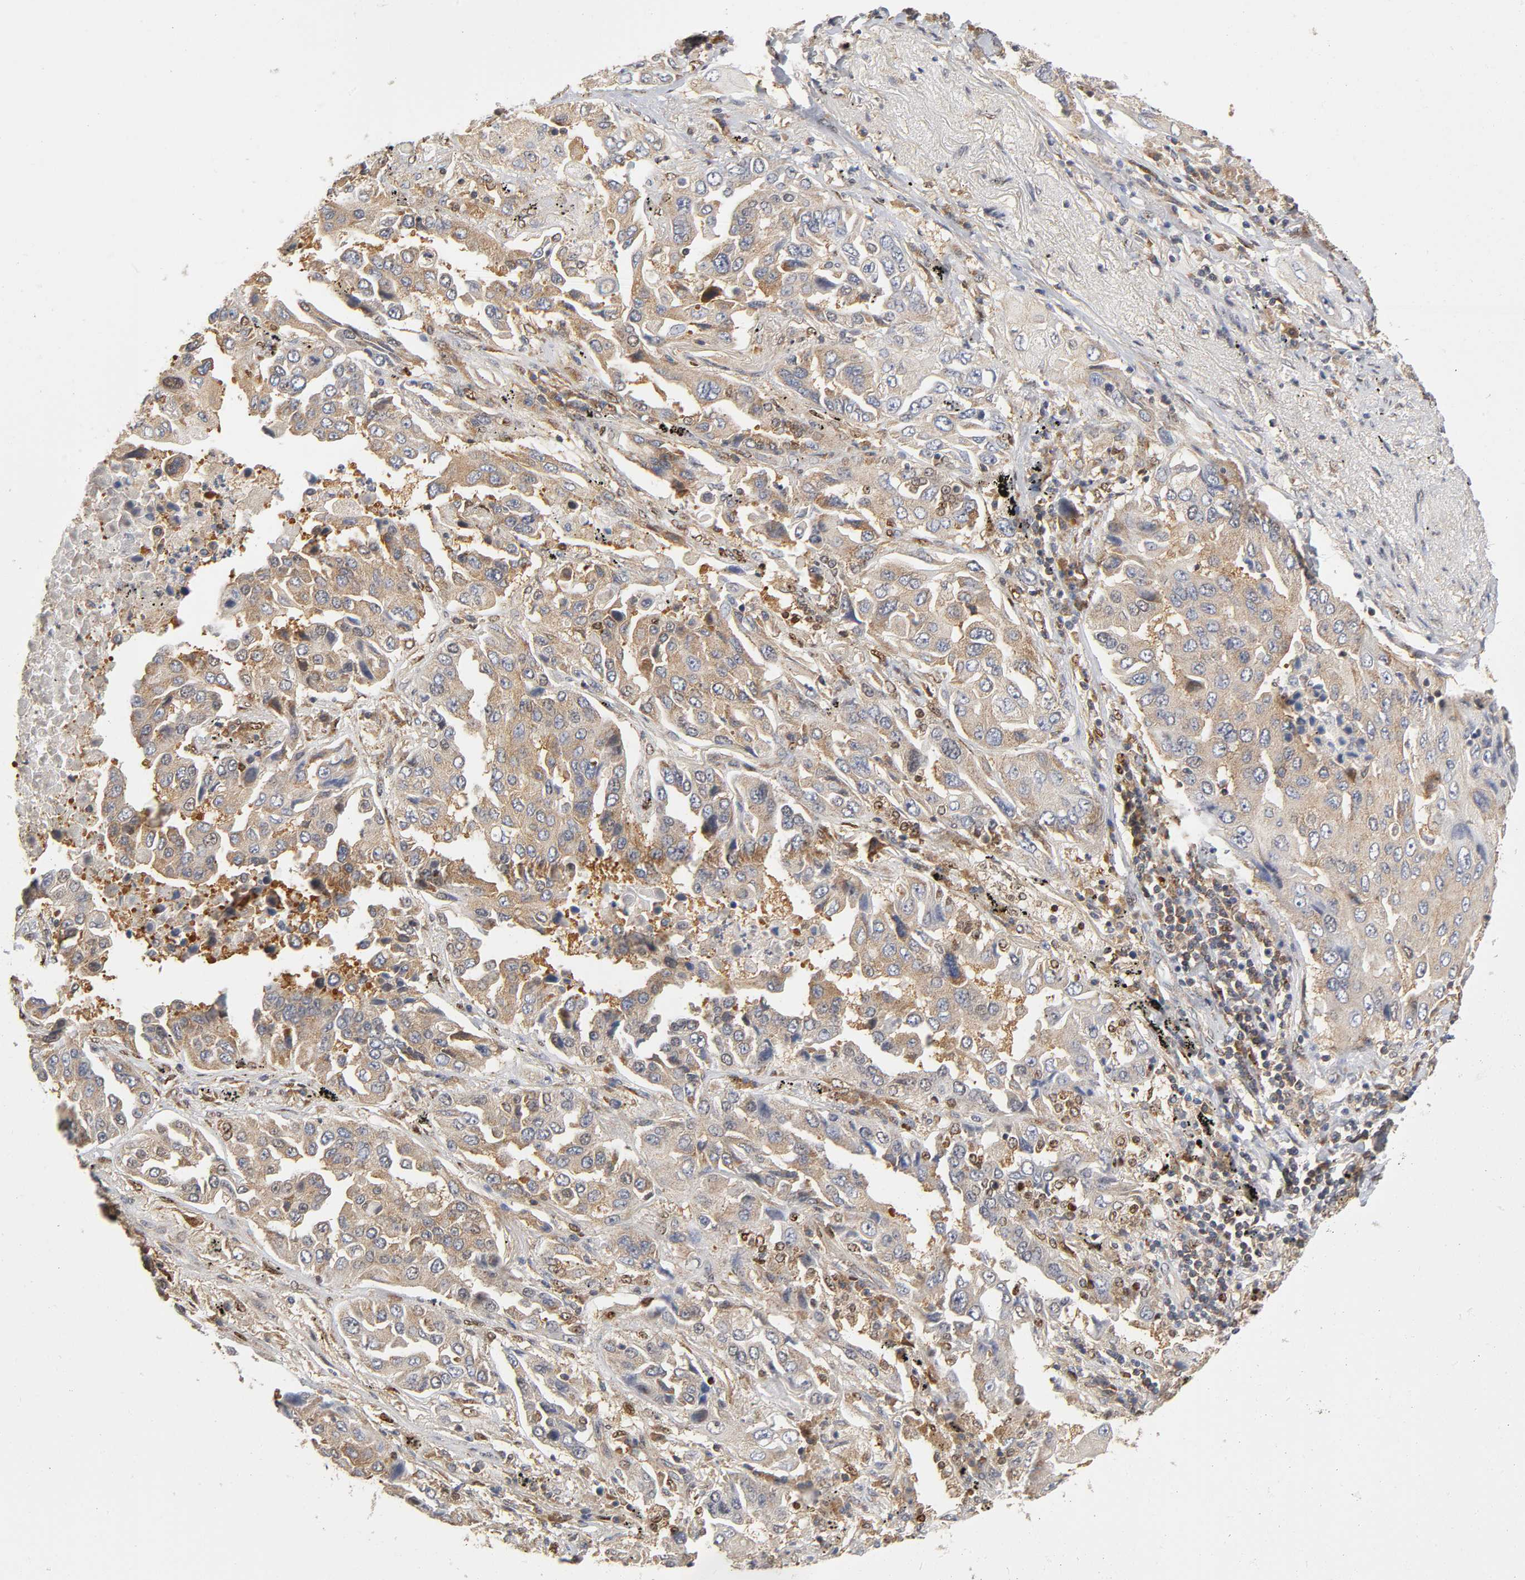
{"staining": {"intensity": "weak", "quantity": ">75%", "location": "cytoplasmic/membranous"}, "tissue": "lung cancer", "cell_type": "Tumor cells", "image_type": "cancer", "snomed": [{"axis": "morphology", "description": "Adenocarcinoma, NOS"}, {"axis": "topography", "description": "Lung"}], "caption": "The image demonstrates immunohistochemical staining of adenocarcinoma (lung). There is weak cytoplasmic/membranous expression is seen in approximately >75% of tumor cells. The staining was performed using DAB to visualize the protein expression in brown, while the nuclei were stained in blue with hematoxylin (Magnification: 20x).", "gene": "PAFAH1B1", "patient": {"sex": "female", "age": 65}}